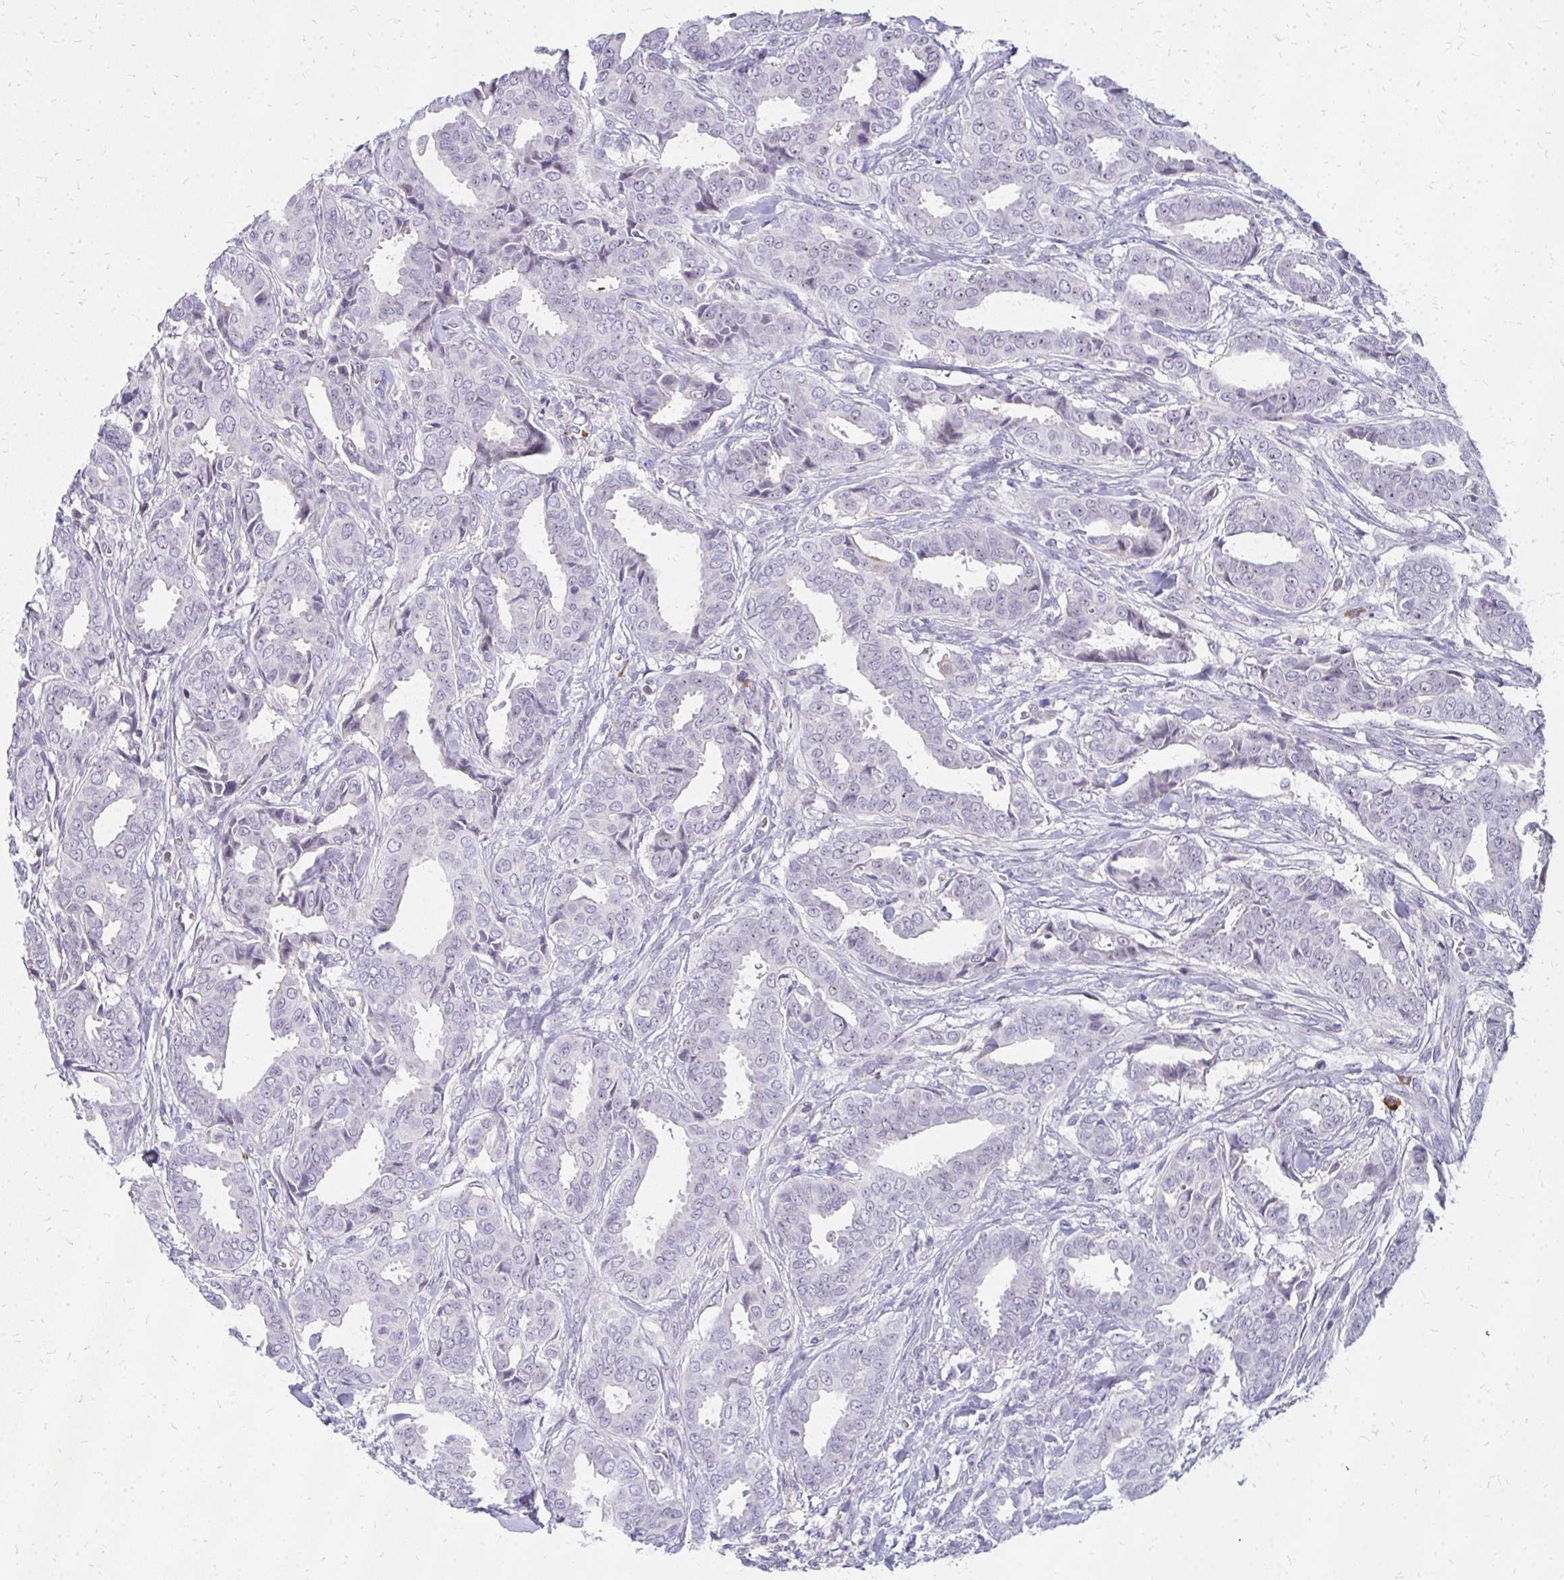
{"staining": {"intensity": "negative", "quantity": "none", "location": "none"}, "tissue": "breast cancer", "cell_type": "Tumor cells", "image_type": "cancer", "snomed": [{"axis": "morphology", "description": "Duct carcinoma"}, {"axis": "topography", "description": "Breast"}], "caption": "Immunohistochemical staining of human breast invasive ductal carcinoma demonstrates no significant positivity in tumor cells.", "gene": "FAM9A", "patient": {"sex": "female", "age": 45}}